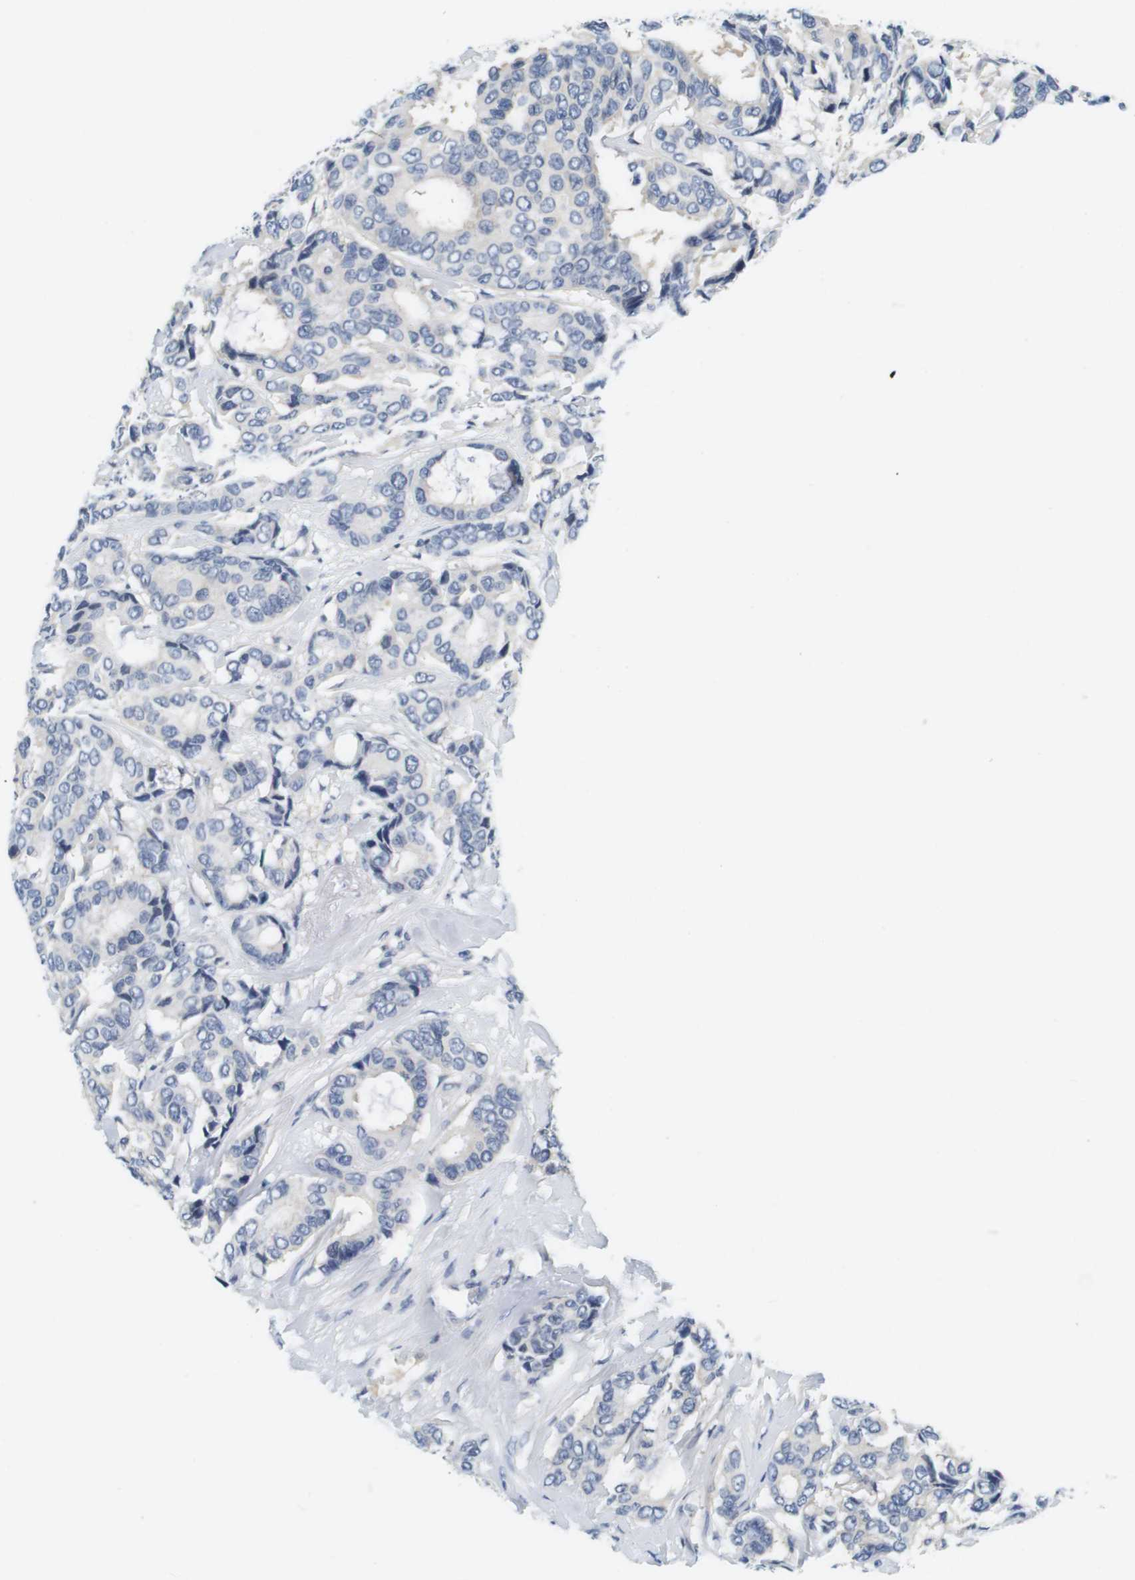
{"staining": {"intensity": "negative", "quantity": "none", "location": "none"}, "tissue": "breast cancer", "cell_type": "Tumor cells", "image_type": "cancer", "snomed": [{"axis": "morphology", "description": "Duct carcinoma"}, {"axis": "topography", "description": "Breast"}], "caption": "The photomicrograph displays no significant positivity in tumor cells of breast cancer (intraductal carcinoma). (DAB IHC, high magnification).", "gene": "KCNJ5", "patient": {"sex": "female", "age": 87}}